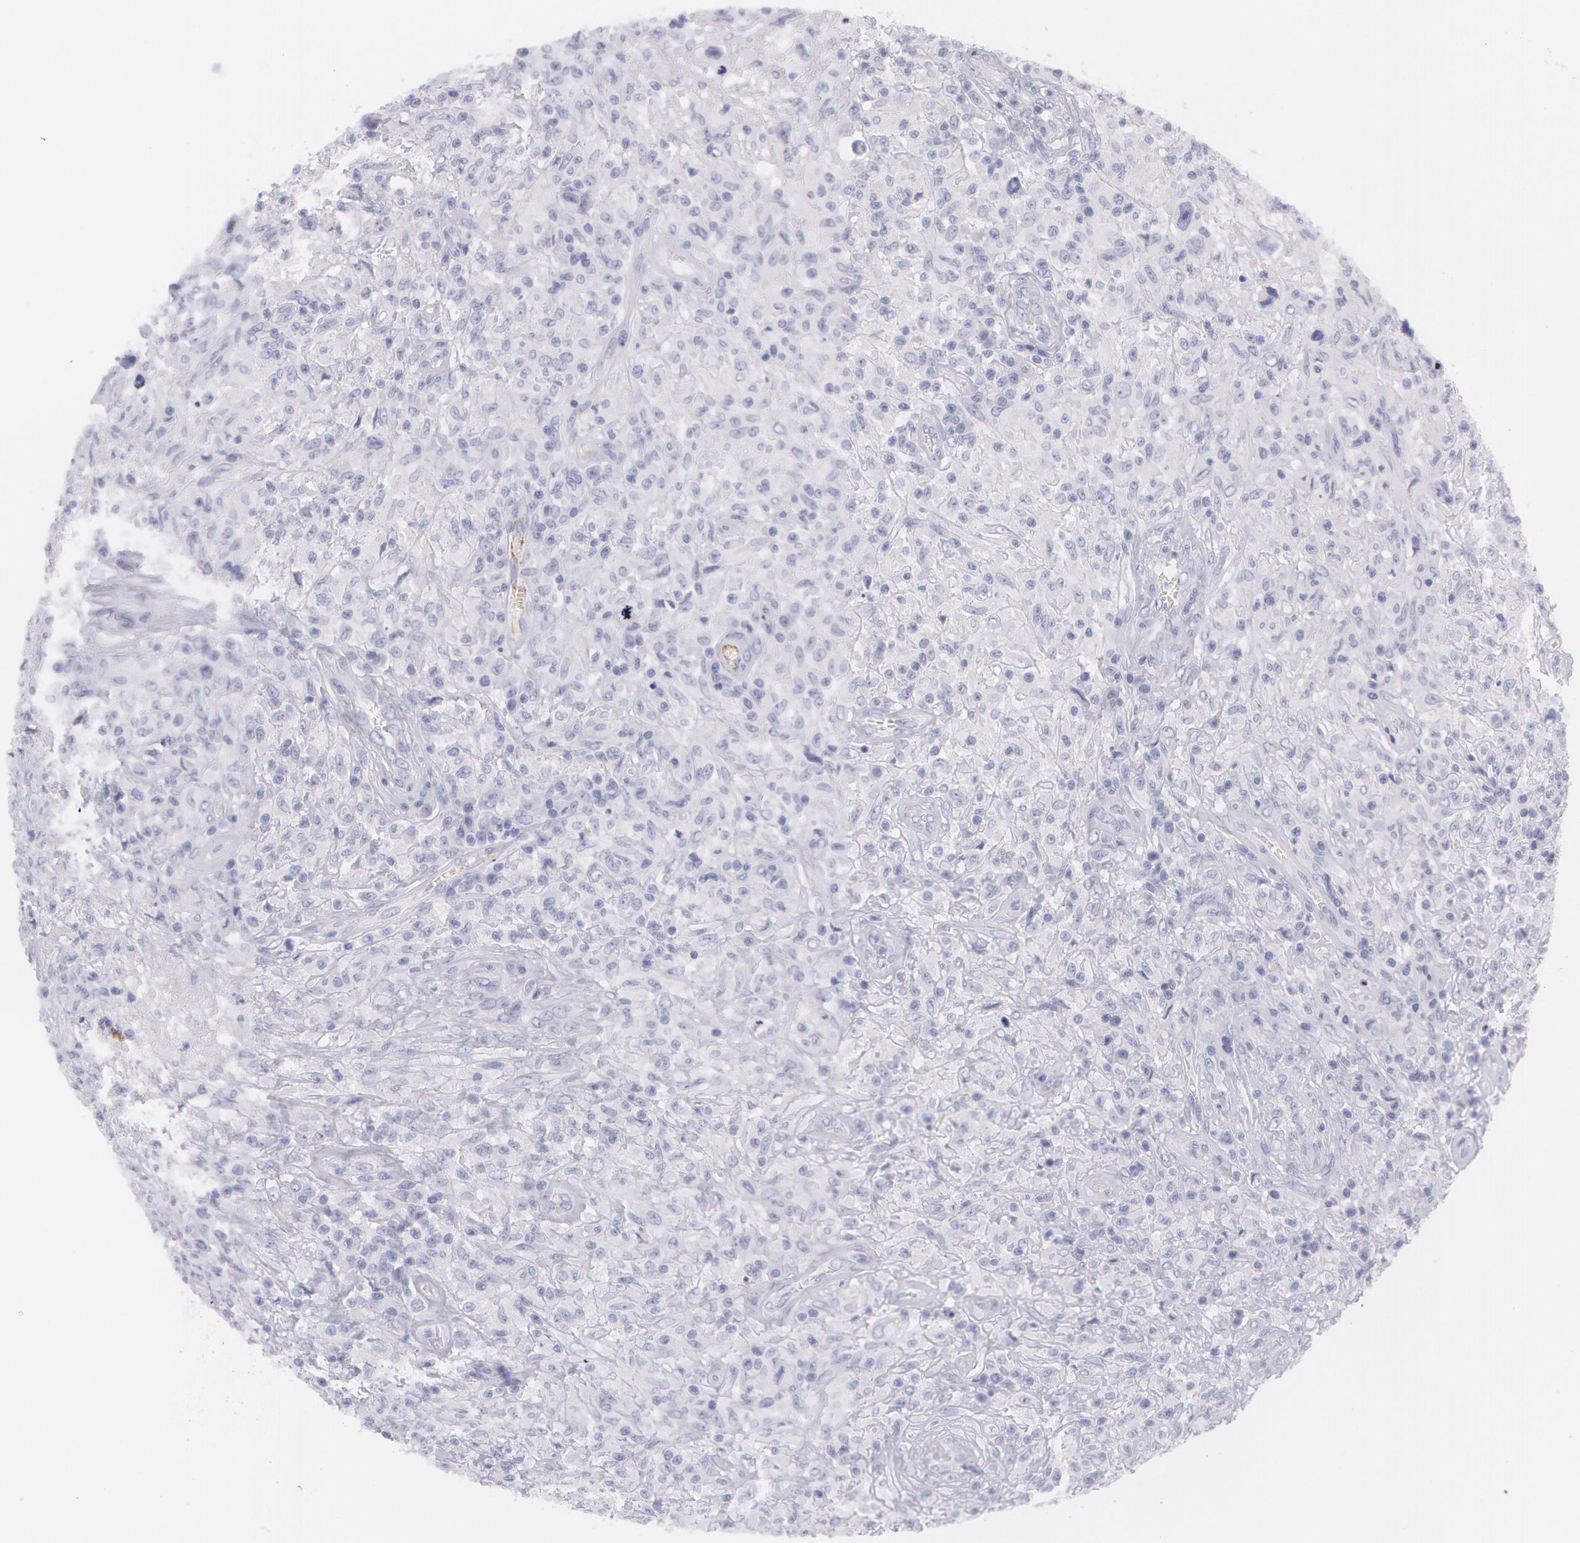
{"staining": {"intensity": "negative", "quantity": "none", "location": "none"}, "tissue": "testis cancer", "cell_type": "Tumor cells", "image_type": "cancer", "snomed": [{"axis": "morphology", "description": "Seminoma, NOS"}, {"axis": "topography", "description": "Testis"}], "caption": "There is no significant positivity in tumor cells of testis cancer.", "gene": "AMACR", "patient": {"sex": "male", "age": 34}}